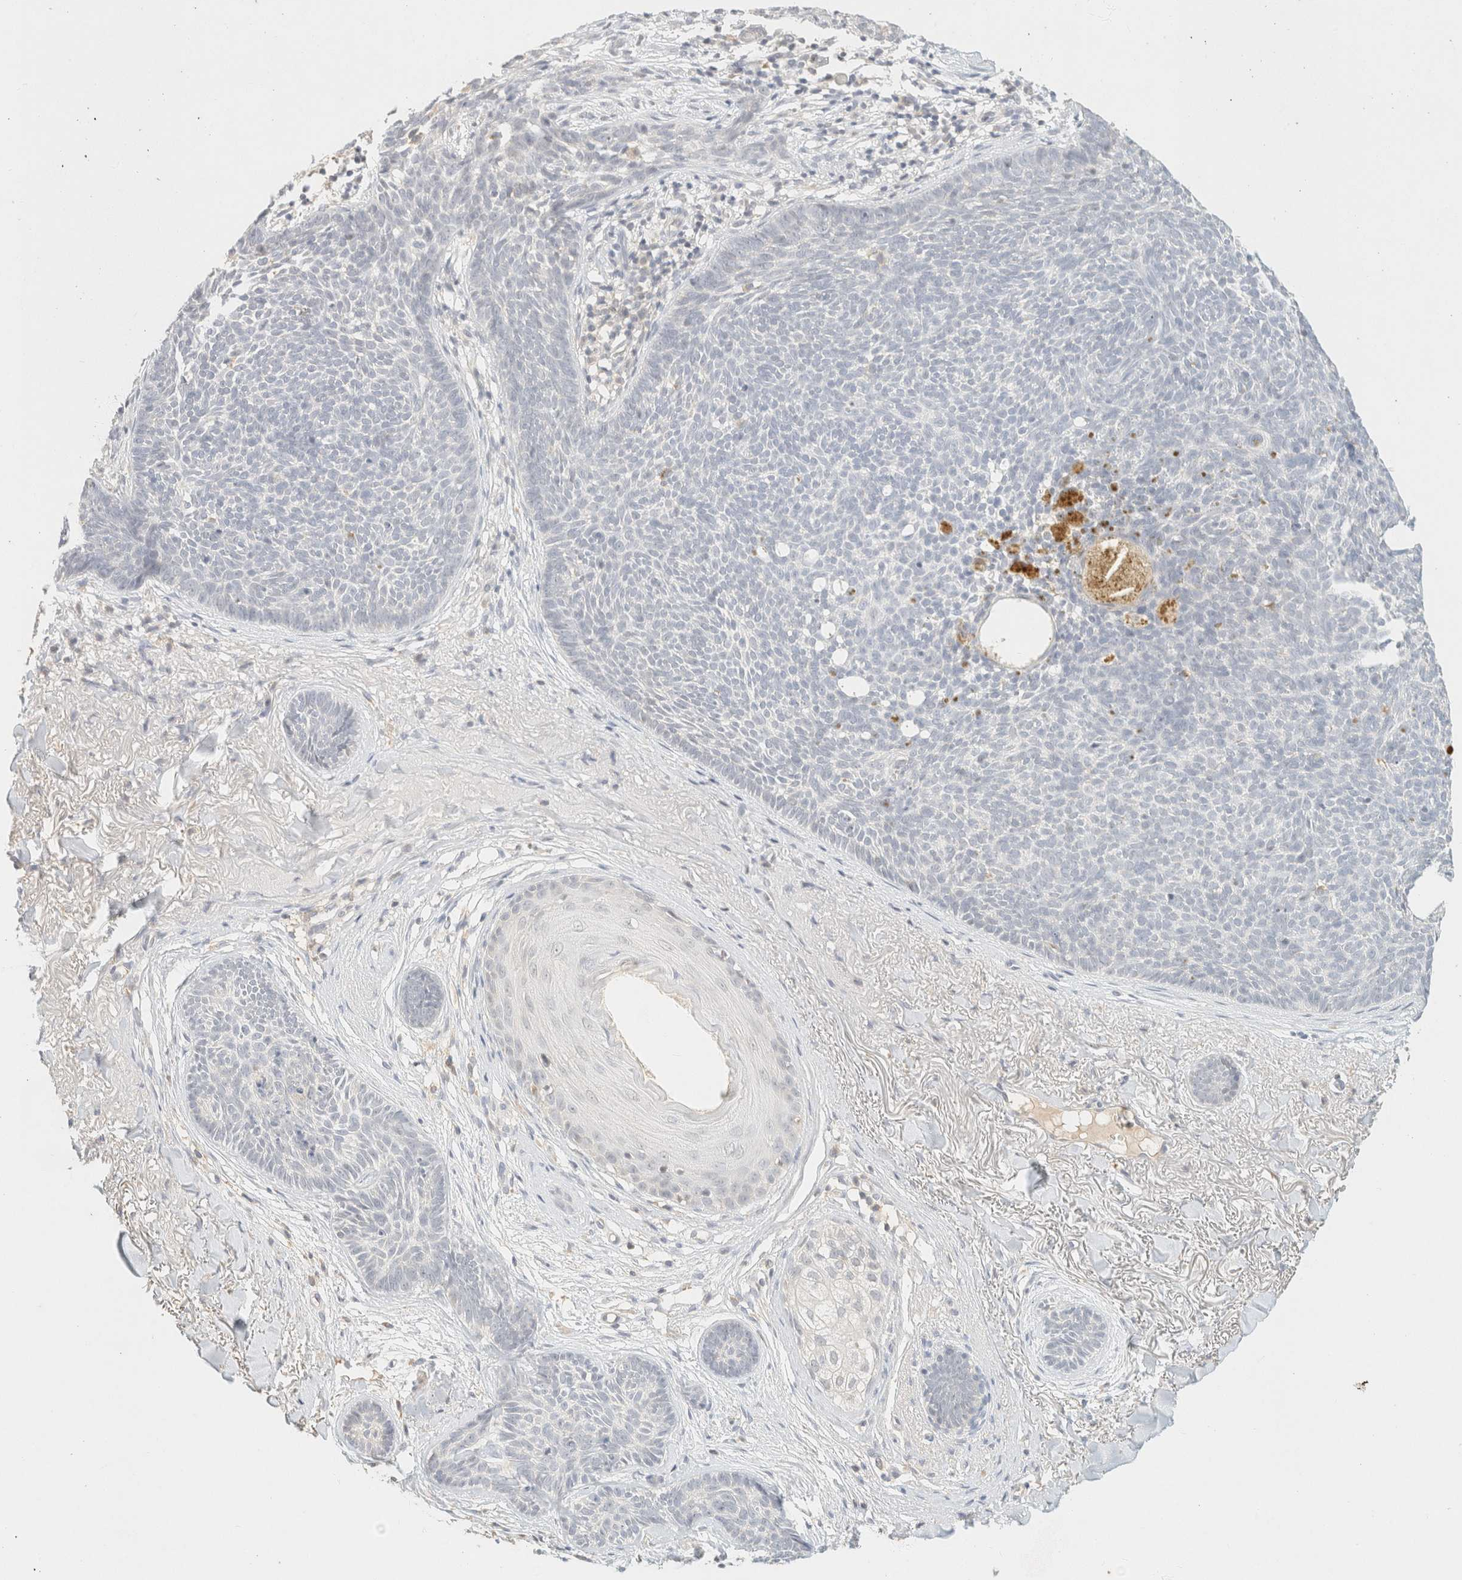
{"staining": {"intensity": "negative", "quantity": "none", "location": "none"}, "tissue": "skin cancer", "cell_type": "Tumor cells", "image_type": "cancer", "snomed": [{"axis": "morphology", "description": "Basal cell carcinoma"}, {"axis": "topography", "description": "Skin"}], "caption": "Tumor cells show no significant staining in basal cell carcinoma (skin).", "gene": "TIMD4", "patient": {"sex": "female", "age": 70}}